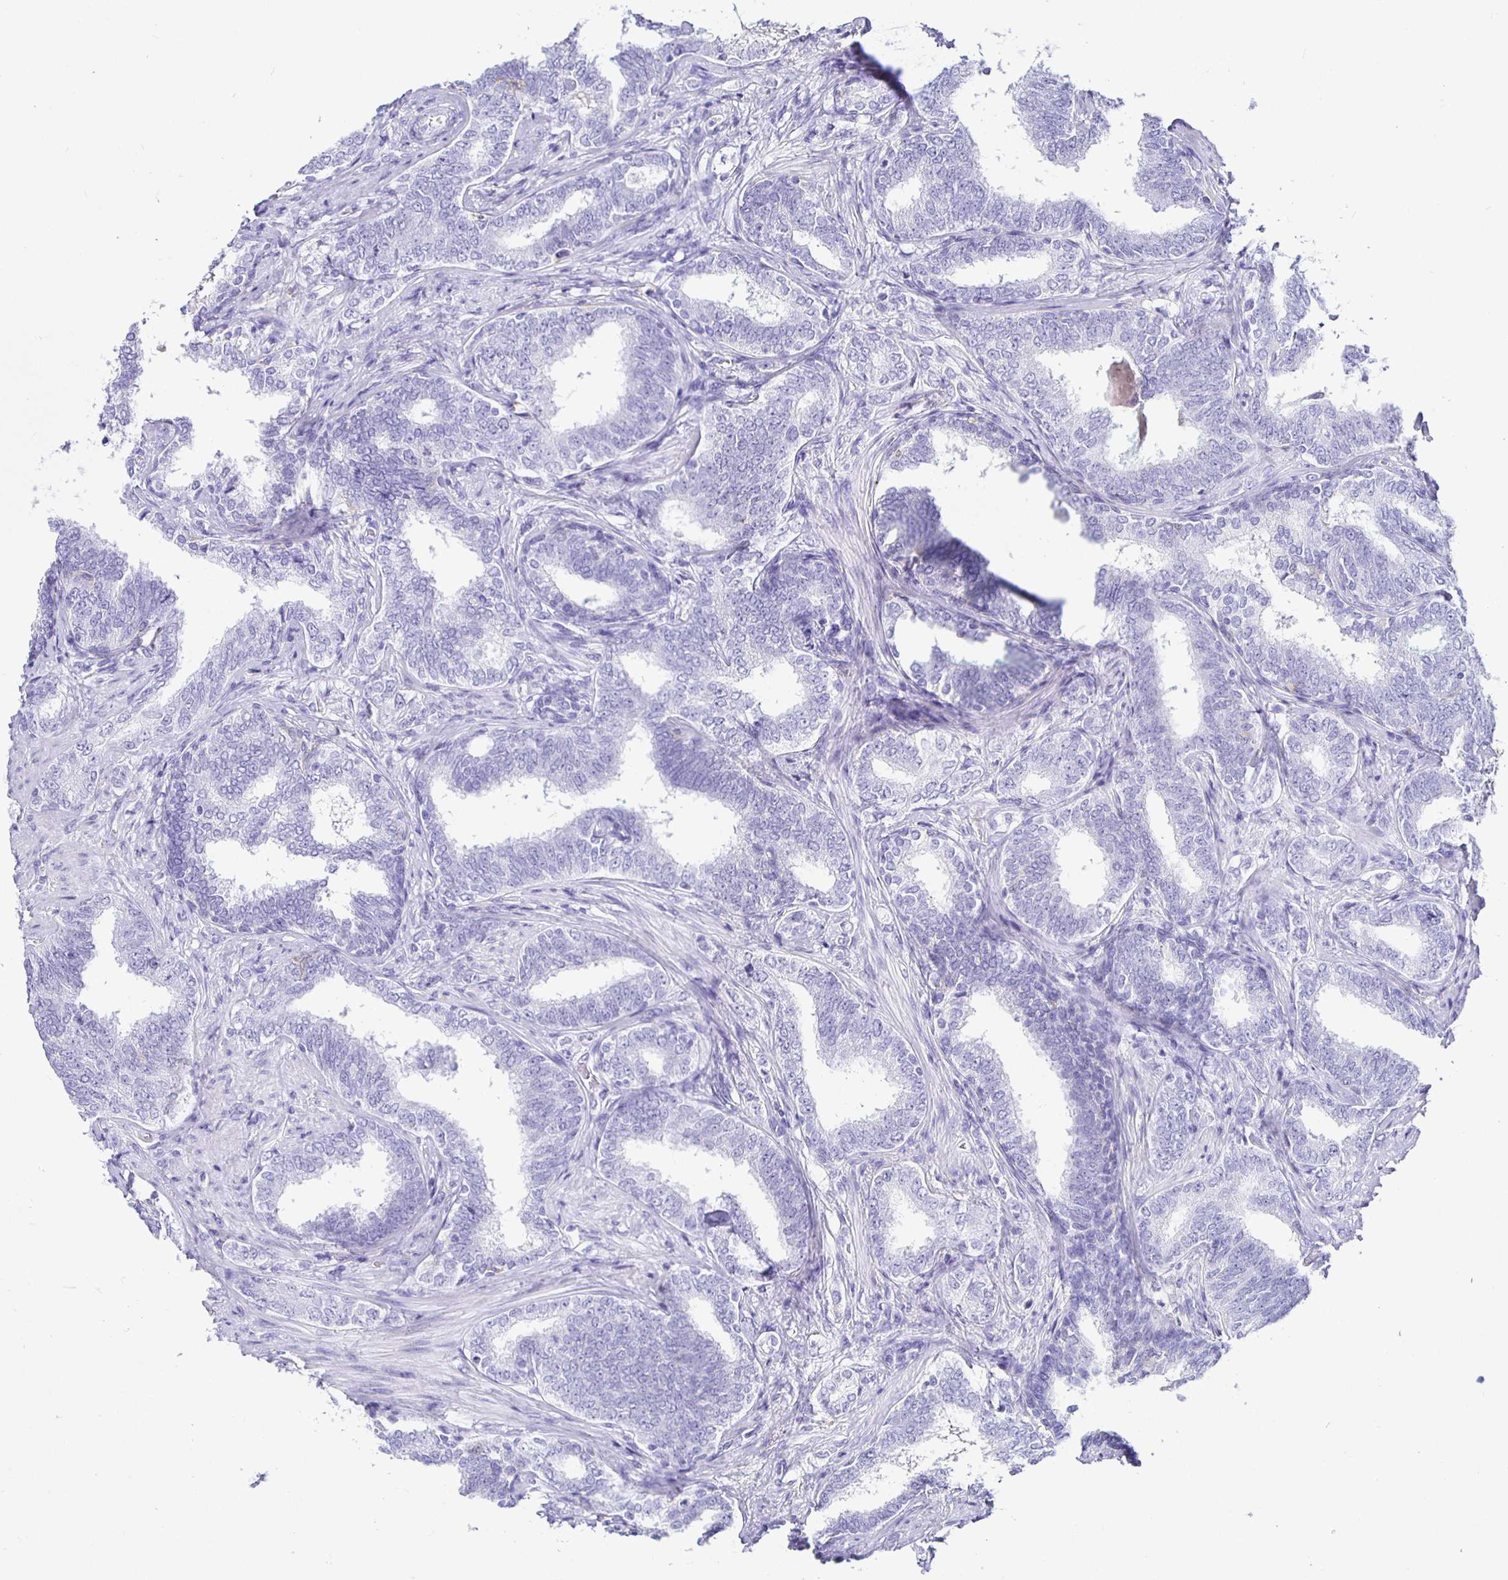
{"staining": {"intensity": "negative", "quantity": "none", "location": "none"}, "tissue": "prostate cancer", "cell_type": "Tumor cells", "image_type": "cancer", "snomed": [{"axis": "morphology", "description": "Adenocarcinoma, High grade"}, {"axis": "topography", "description": "Prostate"}], "caption": "This is an immunohistochemistry photomicrograph of human prostate cancer. There is no staining in tumor cells.", "gene": "UMOD", "patient": {"sex": "male", "age": 72}}